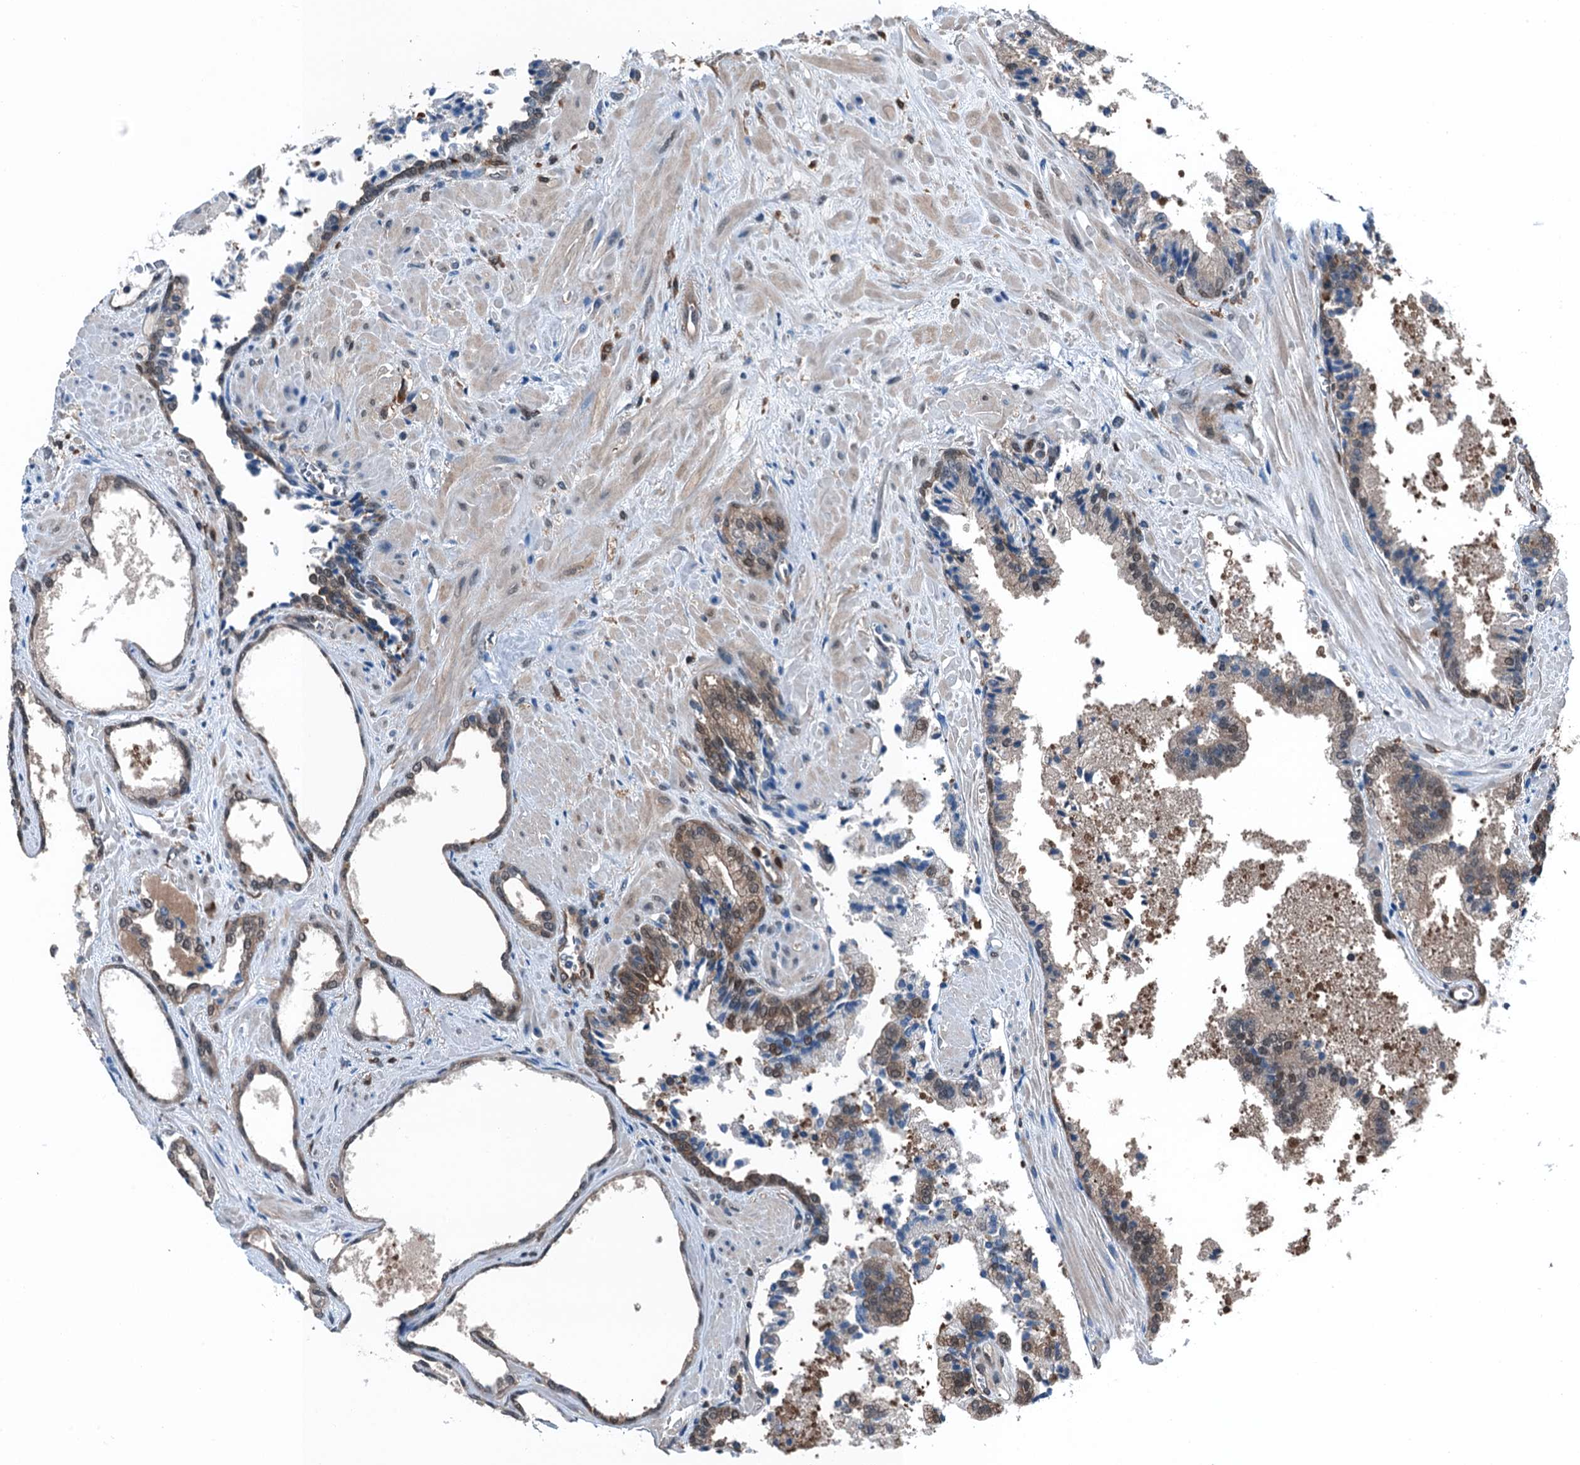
{"staining": {"intensity": "weak", "quantity": "<25%", "location": "cytoplasmic/membranous"}, "tissue": "prostate cancer", "cell_type": "Tumor cells", "image_type": "cancer", "snomed": [{"axis": "morphology", "description": "Adenocarcinoma, High grade"}, {"axis": "topography", "description": "Prostate"}], "caption": "An image of human prostate cancer (high-grade adenocarcinoma) is negative for staining in tumor cells.", "gene": "RNH1", "patient": {"sex": "male", "age": 71}}